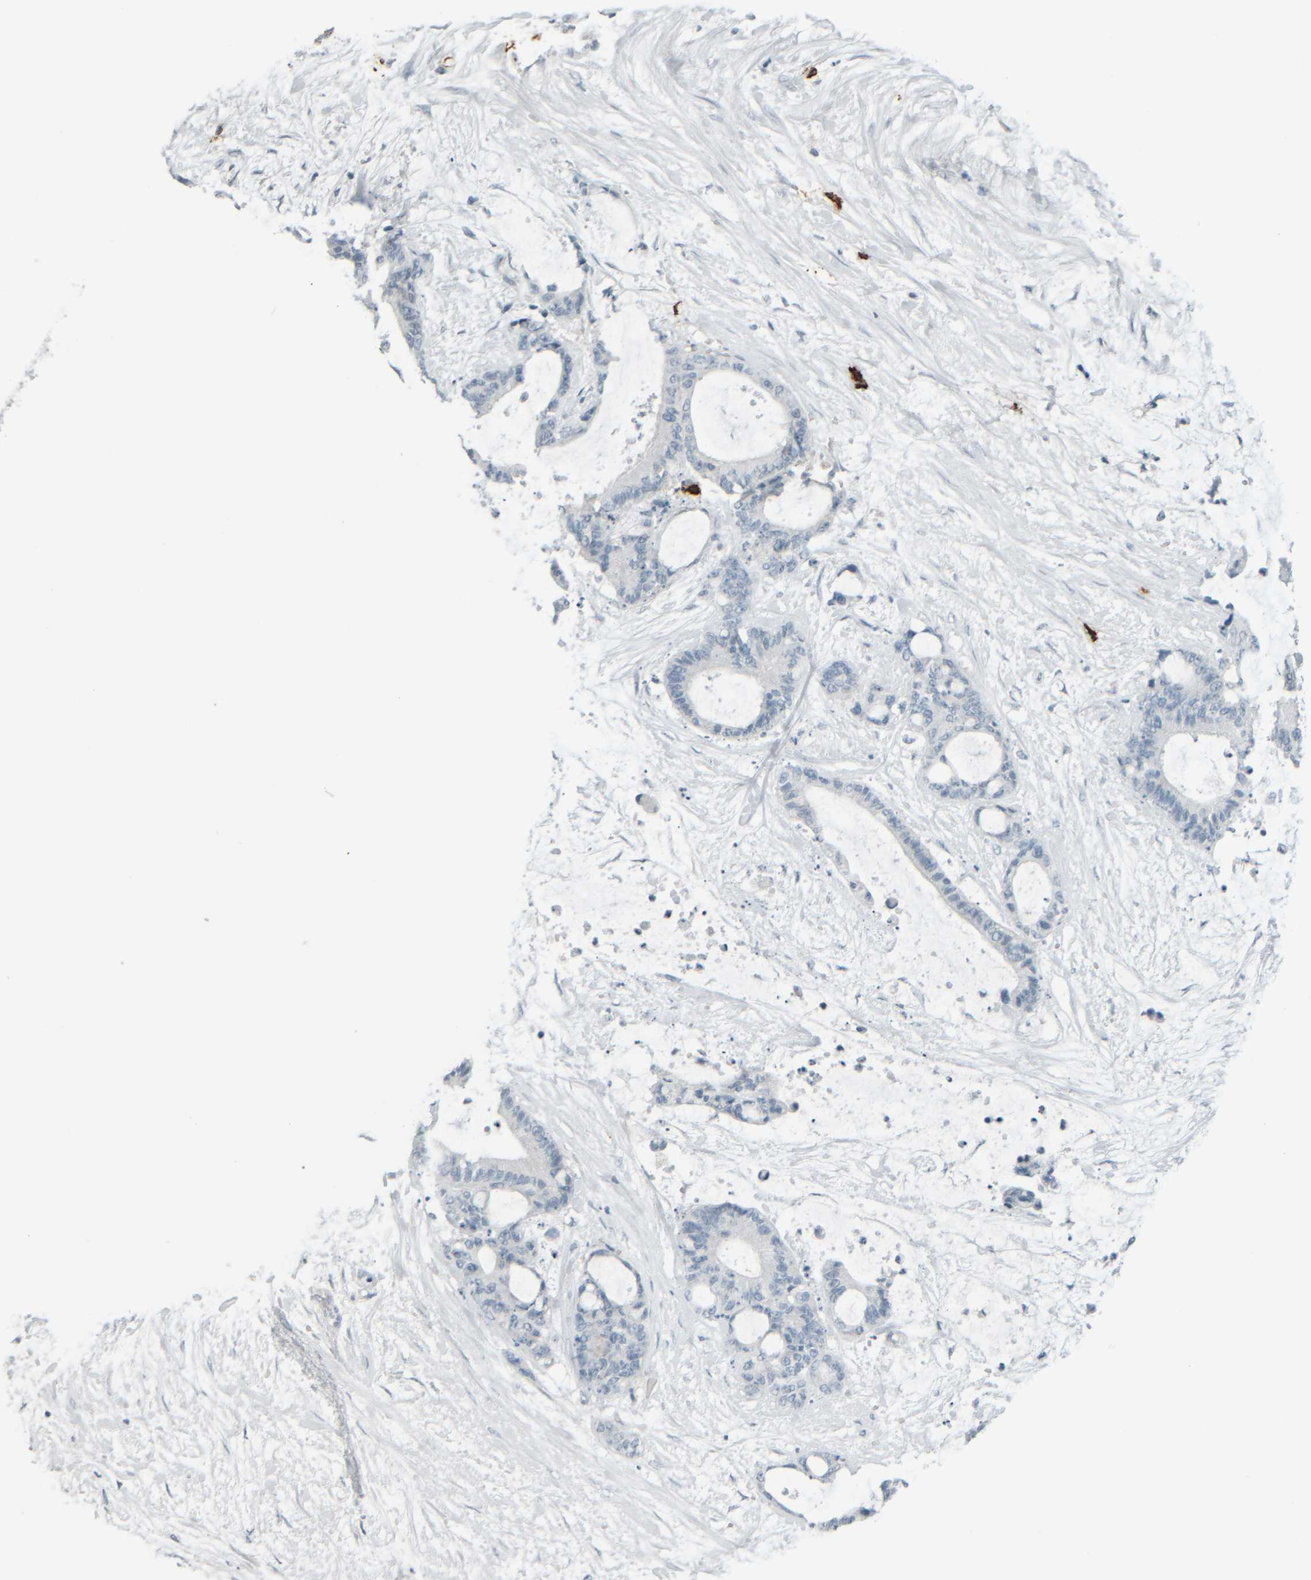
{"staining": {"intensity": "negative", "quantity": "none", "location": "none"}, "tissue": "liver cancer", "cell_type": "Tumor cells", "image_type": "cancer", "snomed": [{"axis": "morphology", "description": "Cholangiocarcinoma"}, {"axis": "topography", "description": "Liver"}], "caption": "Protein analysis of liver cancer displays no significant expression in tumor cells.", "gene": "TPSAB1", "patient": {"sex": "female", "age": 73}}